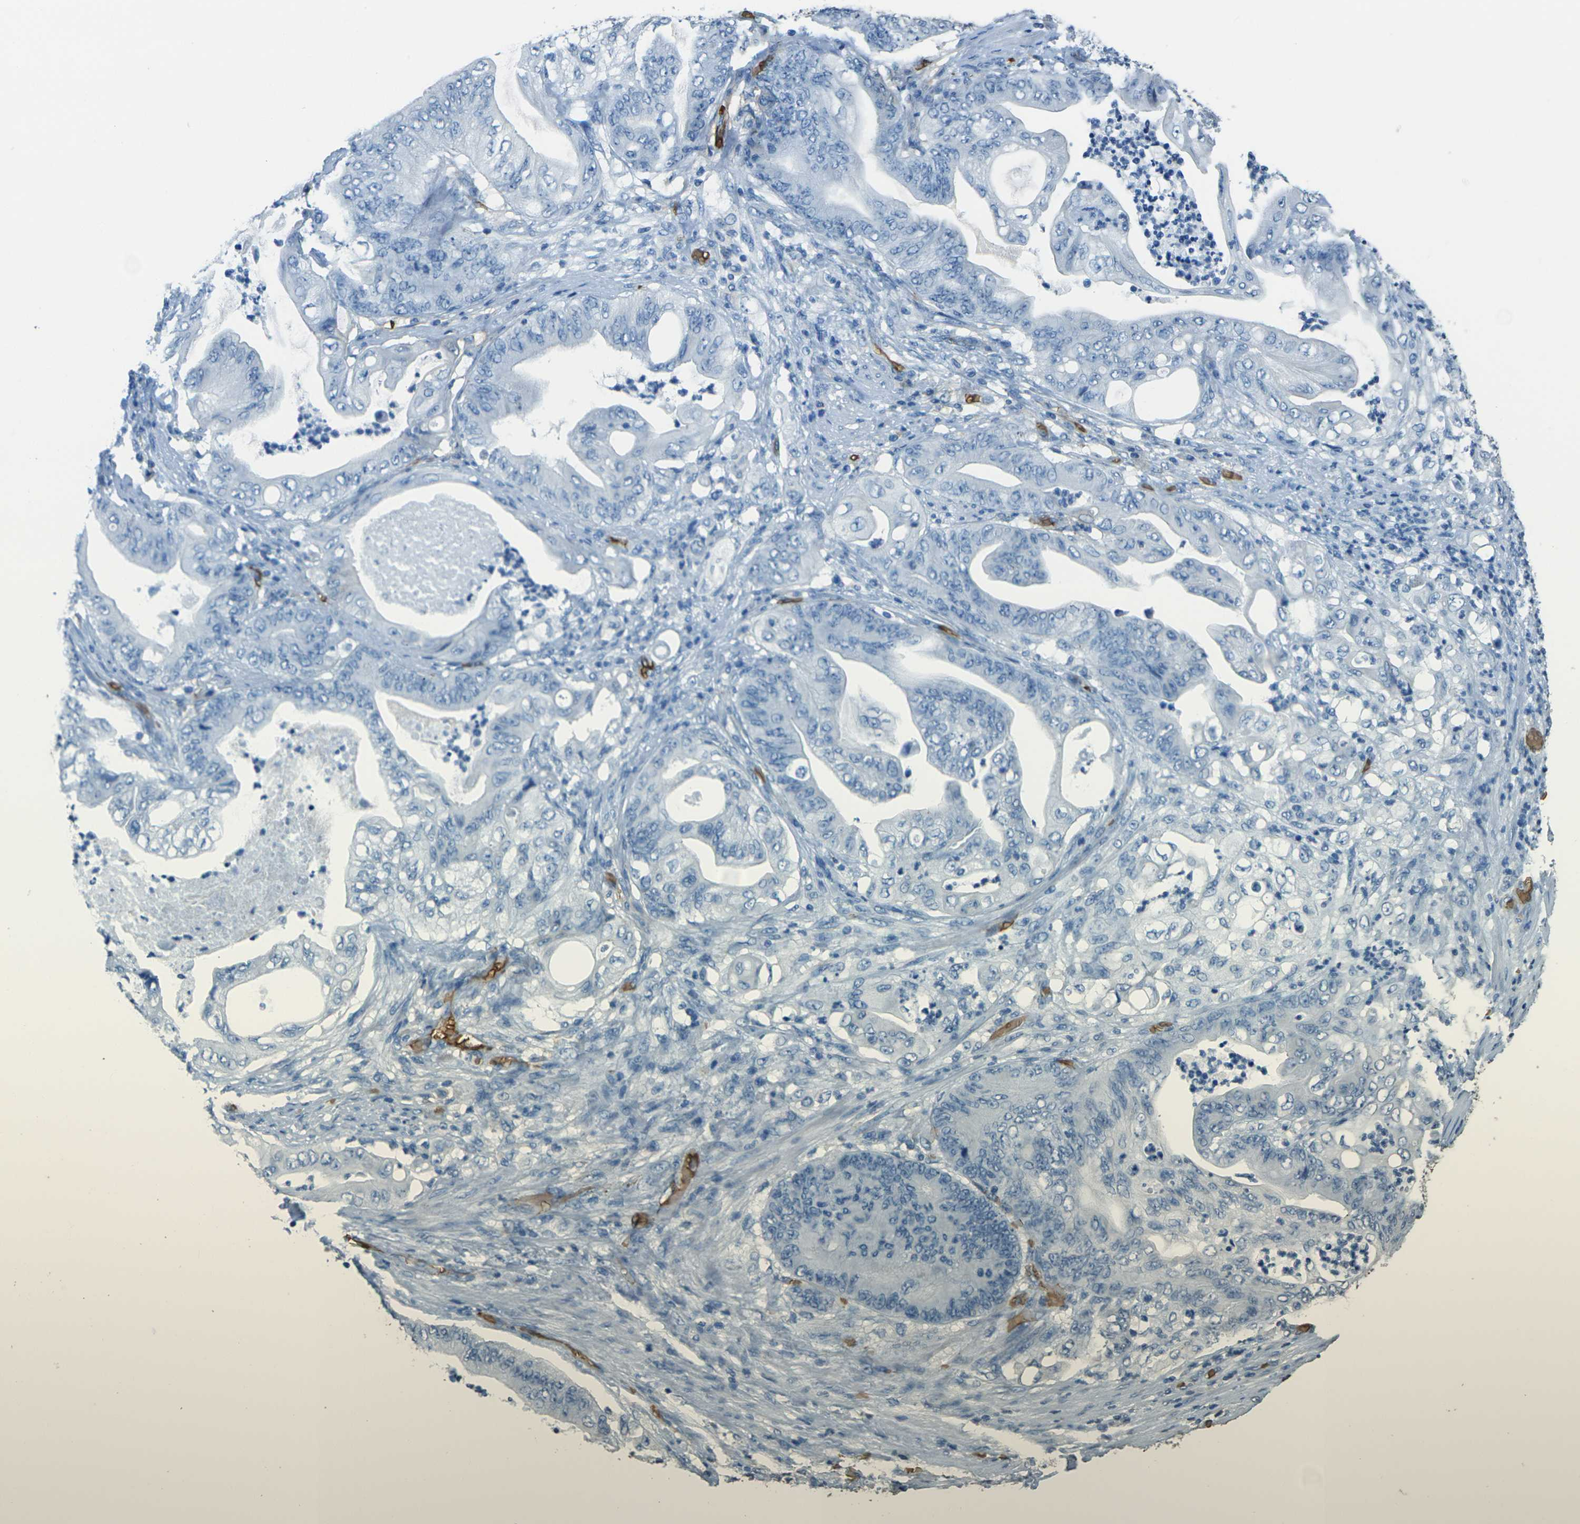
{"staining": {"intensity": "negative", "quantity": "none", "location": "none"}, "tissue": "stomach cancer", "cell_type": "Tumor cells", "image_type": "cancer", "snomed": [{"axis": "morphology", "description": "Adenocarcinoma, NOS"}, {"axis": "topography", "description": "Stomach"}], "caption": "Tumor cells are negative for protein expression in human adenocarcinoma (stomach).", "gene": "HBB", "patient": {"sex": "female", "age": 73}}